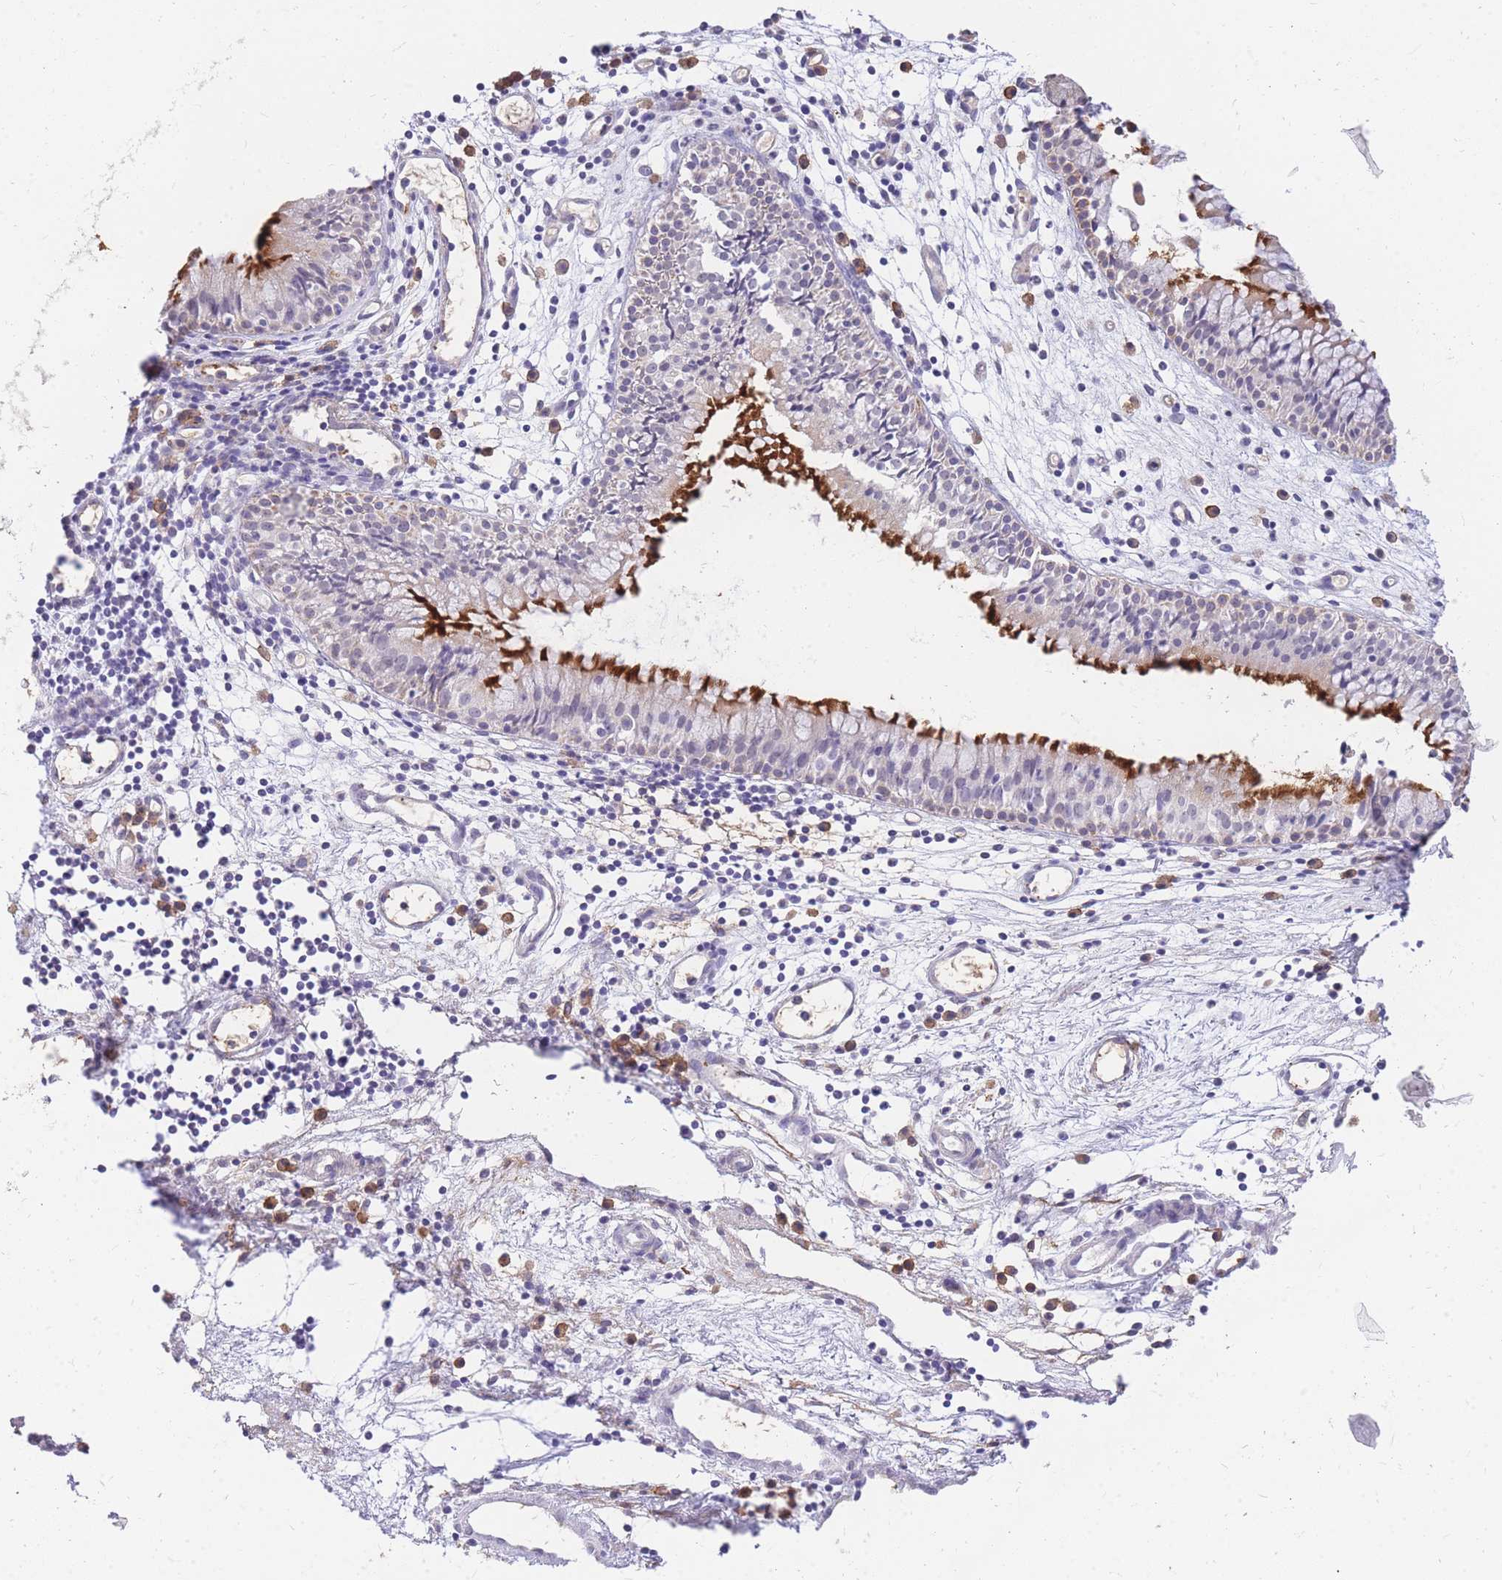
{"staining": {"intensity": "strong", "quantity": "25%-75%", "location": "cytoplasmic/membranous"}, "tissue": "nasopharynx", "cell_type": "Respiratory epithelial cells", "image_type": "normal", "snomed": [{"axis": "morphology", "description": "Normal tissue, NOS"}, {"axis": "topography", "description": "Nasopharynx"}], "caption": "Immunohistochemistry (IHC) of unremarkable nasopharynx shows high levels of strong cytoplasmic/membranous expression in approximately 25%-75% of respiratory epithelial cells. The staining was performed using DAB to visualize the protein expression in brown, while the nuclei were stained in blue with hematoxylin (Magnification: 20x).", "gene": "C2orf88", "patient": {"sex": "male", "age": 82}}